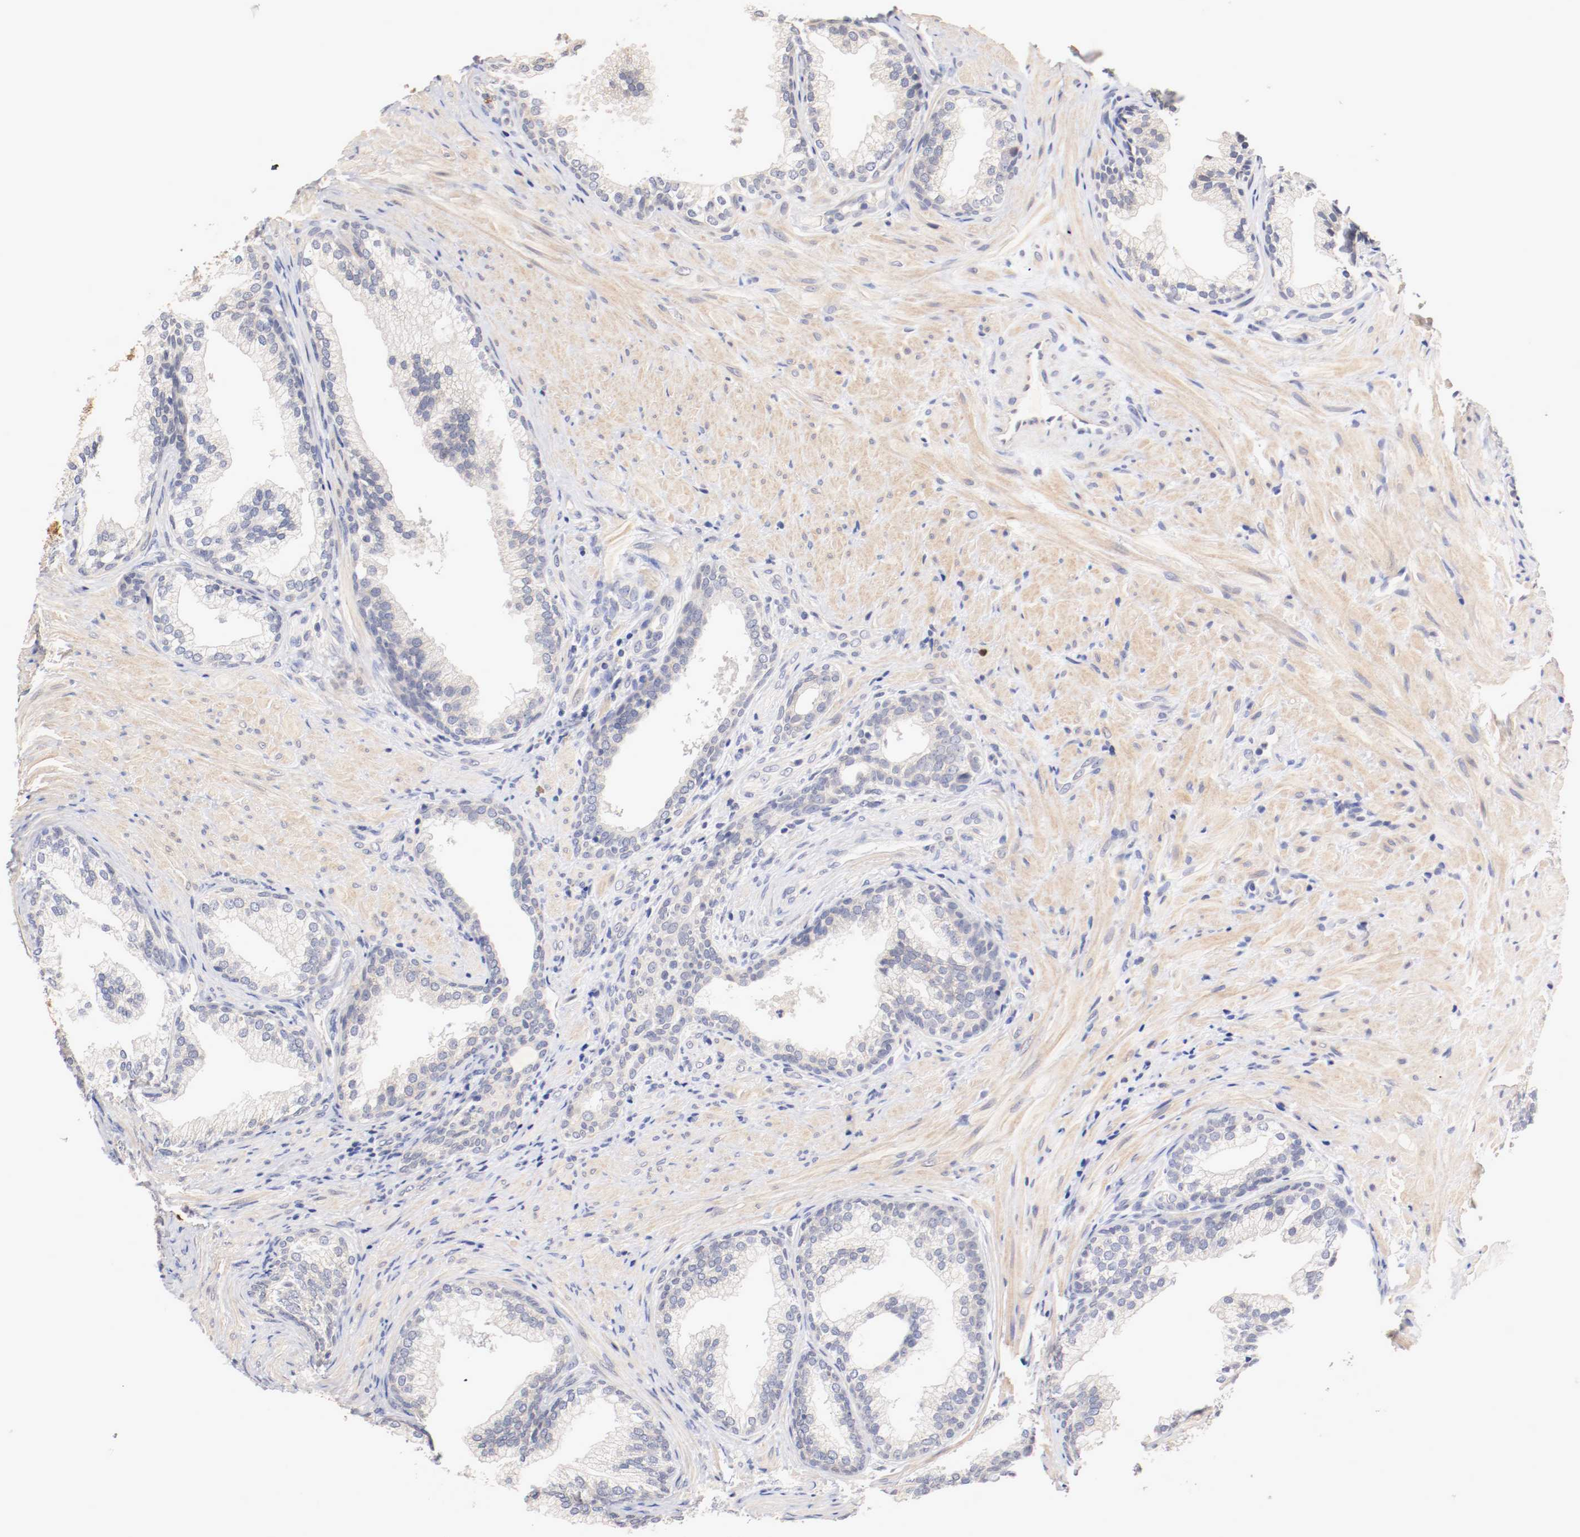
{"staining": {"intensity": "negative", "quantity": "none", "location": "none"}, "tissue": "prostate", "cell_type": "Glandular cells", "image_type": "normal", "snomed": [{"axis": "morphology", "description": "Normal tissue, NOS"}, {"axis": "topography", "description": "Prostate"}], "caption": "Unremarkable prostate was stained to show a protein in brown. There is no significant positivity in glandular cells. (DAB (3,3'-diaminobenzidine) immunohistochemistry with hematoxylin counter stain).", "gene": "CEBPE", "patient": {"sex": "male", "age": 76}}